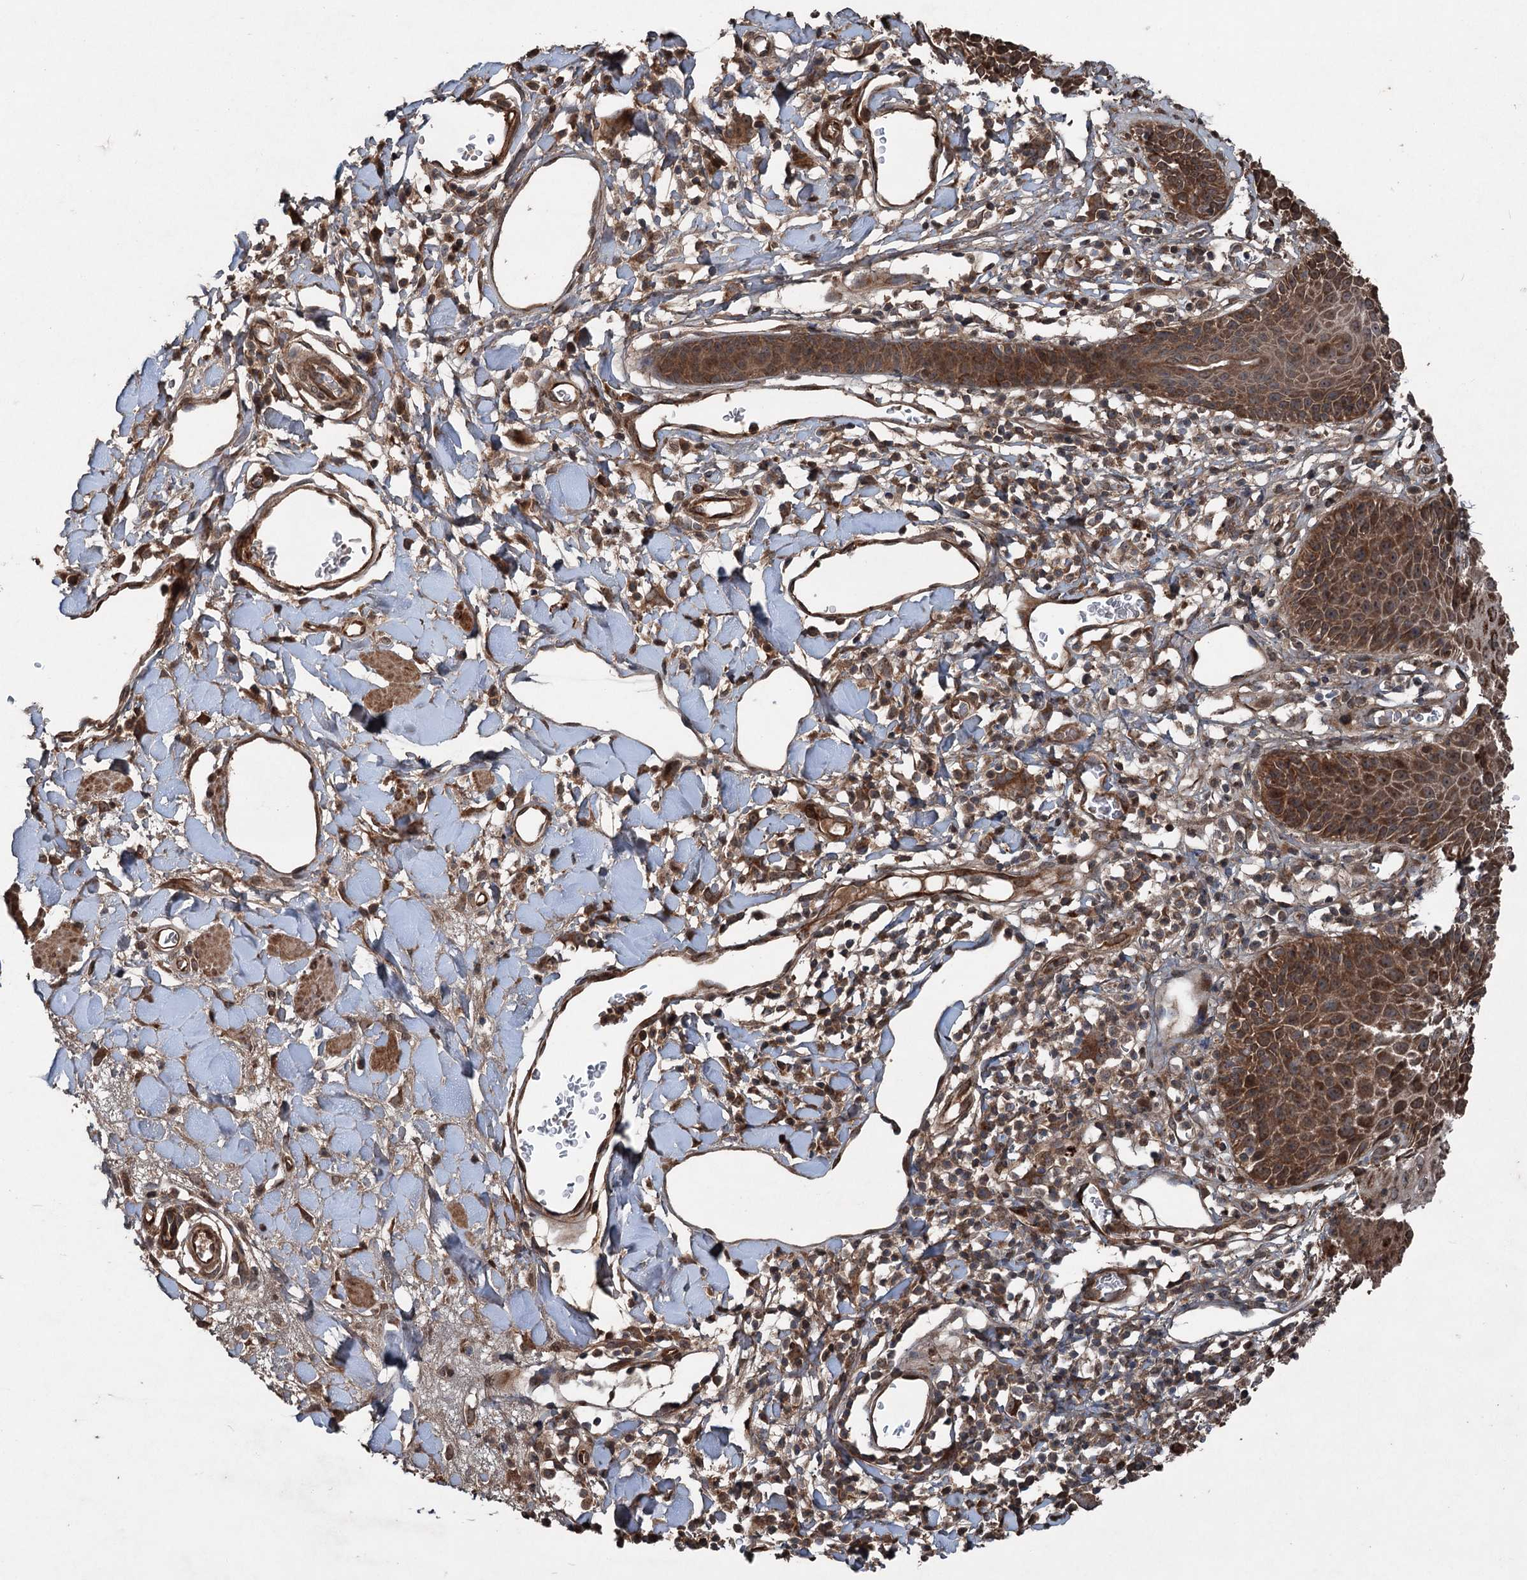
{"staining": {"intensity": "moderate", "quantity": ">75%", "location": "cytoplasmic/membranous"}, "tissue": "skin", "cell_type": "Epidermal cells", "image_type": "normal", "snomed": [{"axis": "morphology", "description": "Normal tissue, NOS"}, {"axis": "topography", "description": "Vulva"}], "caption": "Protein expression analysis of unremarkable skin shows moderate cytoplasmic/membranous positivity in approximately >75% of epidermal cells.", "gene": "ALAS1", "patient": {"sex": "female", "age": 68}}